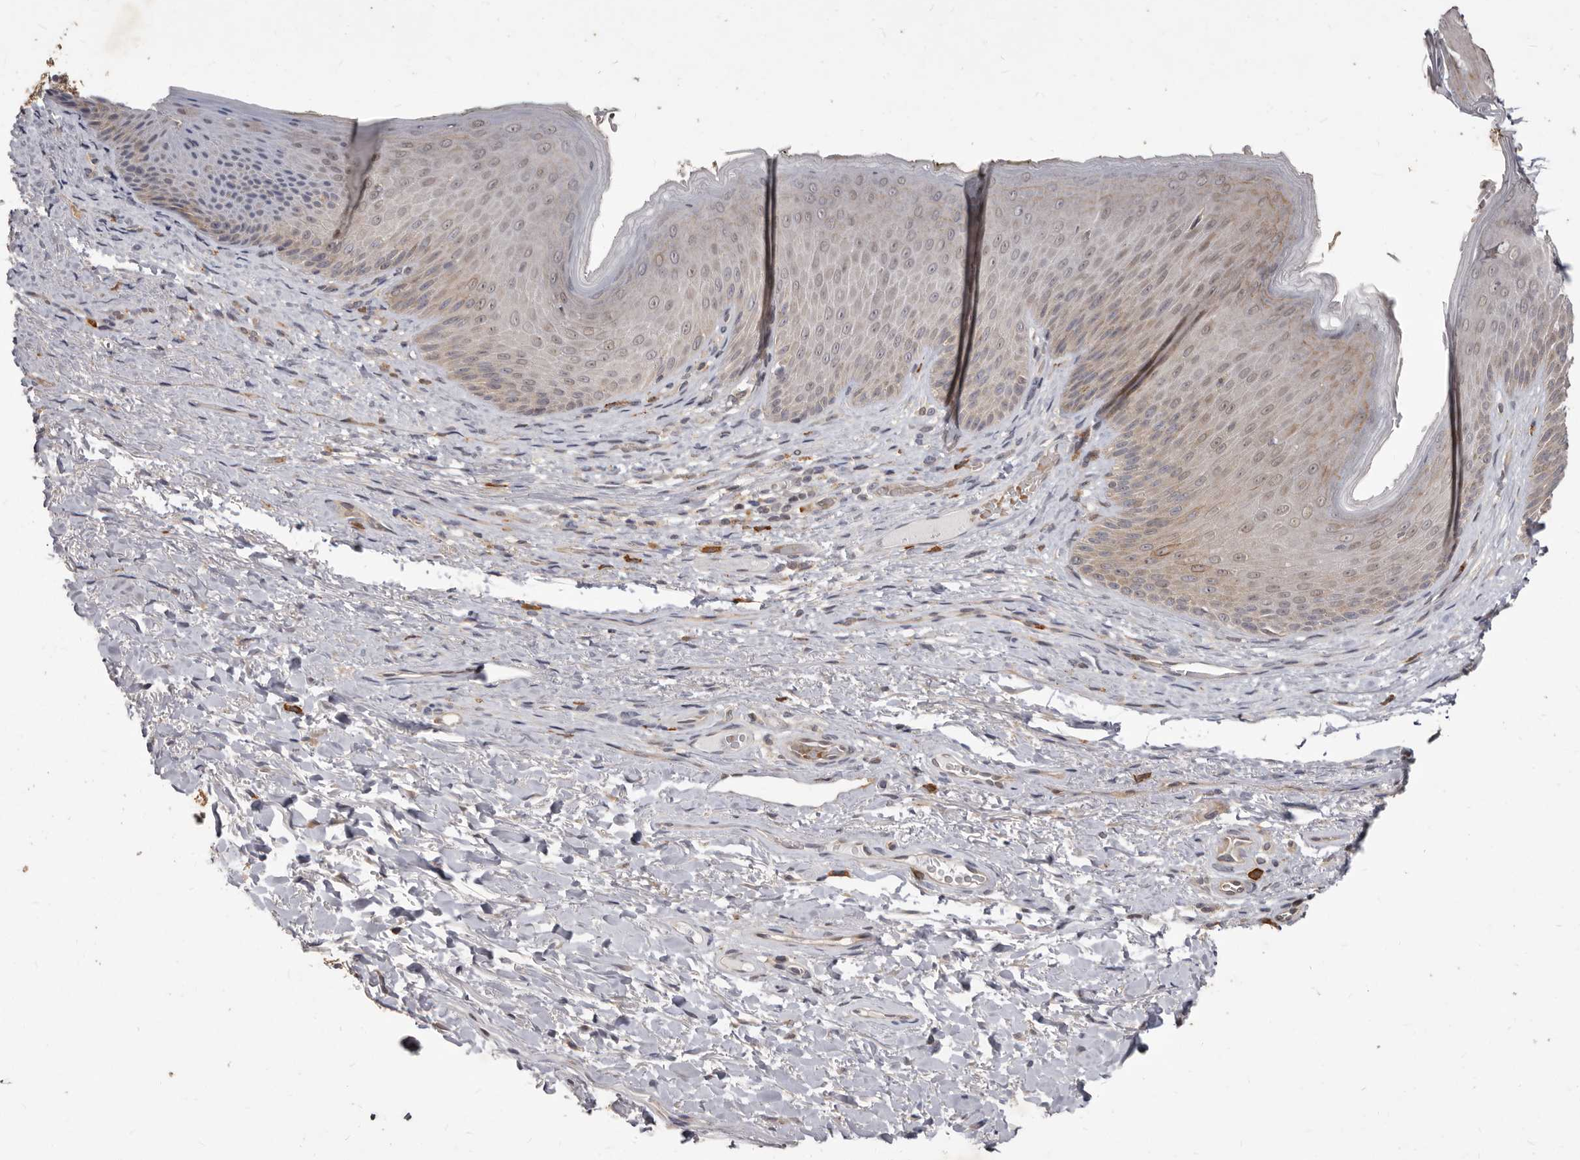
{"staining": {"intensity": "strong", "quantity": "25%-75%", "location": "cytoplasmic/membranous"}, "tissue": "skin", "cell_type": "Epidermal cells", "image_type": "normal", "snomed": [{"axis": "morphology", "description": "Normal tissue, NOS"}, {"axis": "topography", "description": "Anal"}], "caption": "A brown stain labels strong cytoplasmic/membranous positivity of a protein in epidermal cells of benign human skin. (DAB (3,3'-diaminobenzidine) = brown stain, brightfield microscopy at high magnification).", "gene": "ACLY", "patient": {"sex": "male", "age": 74}}